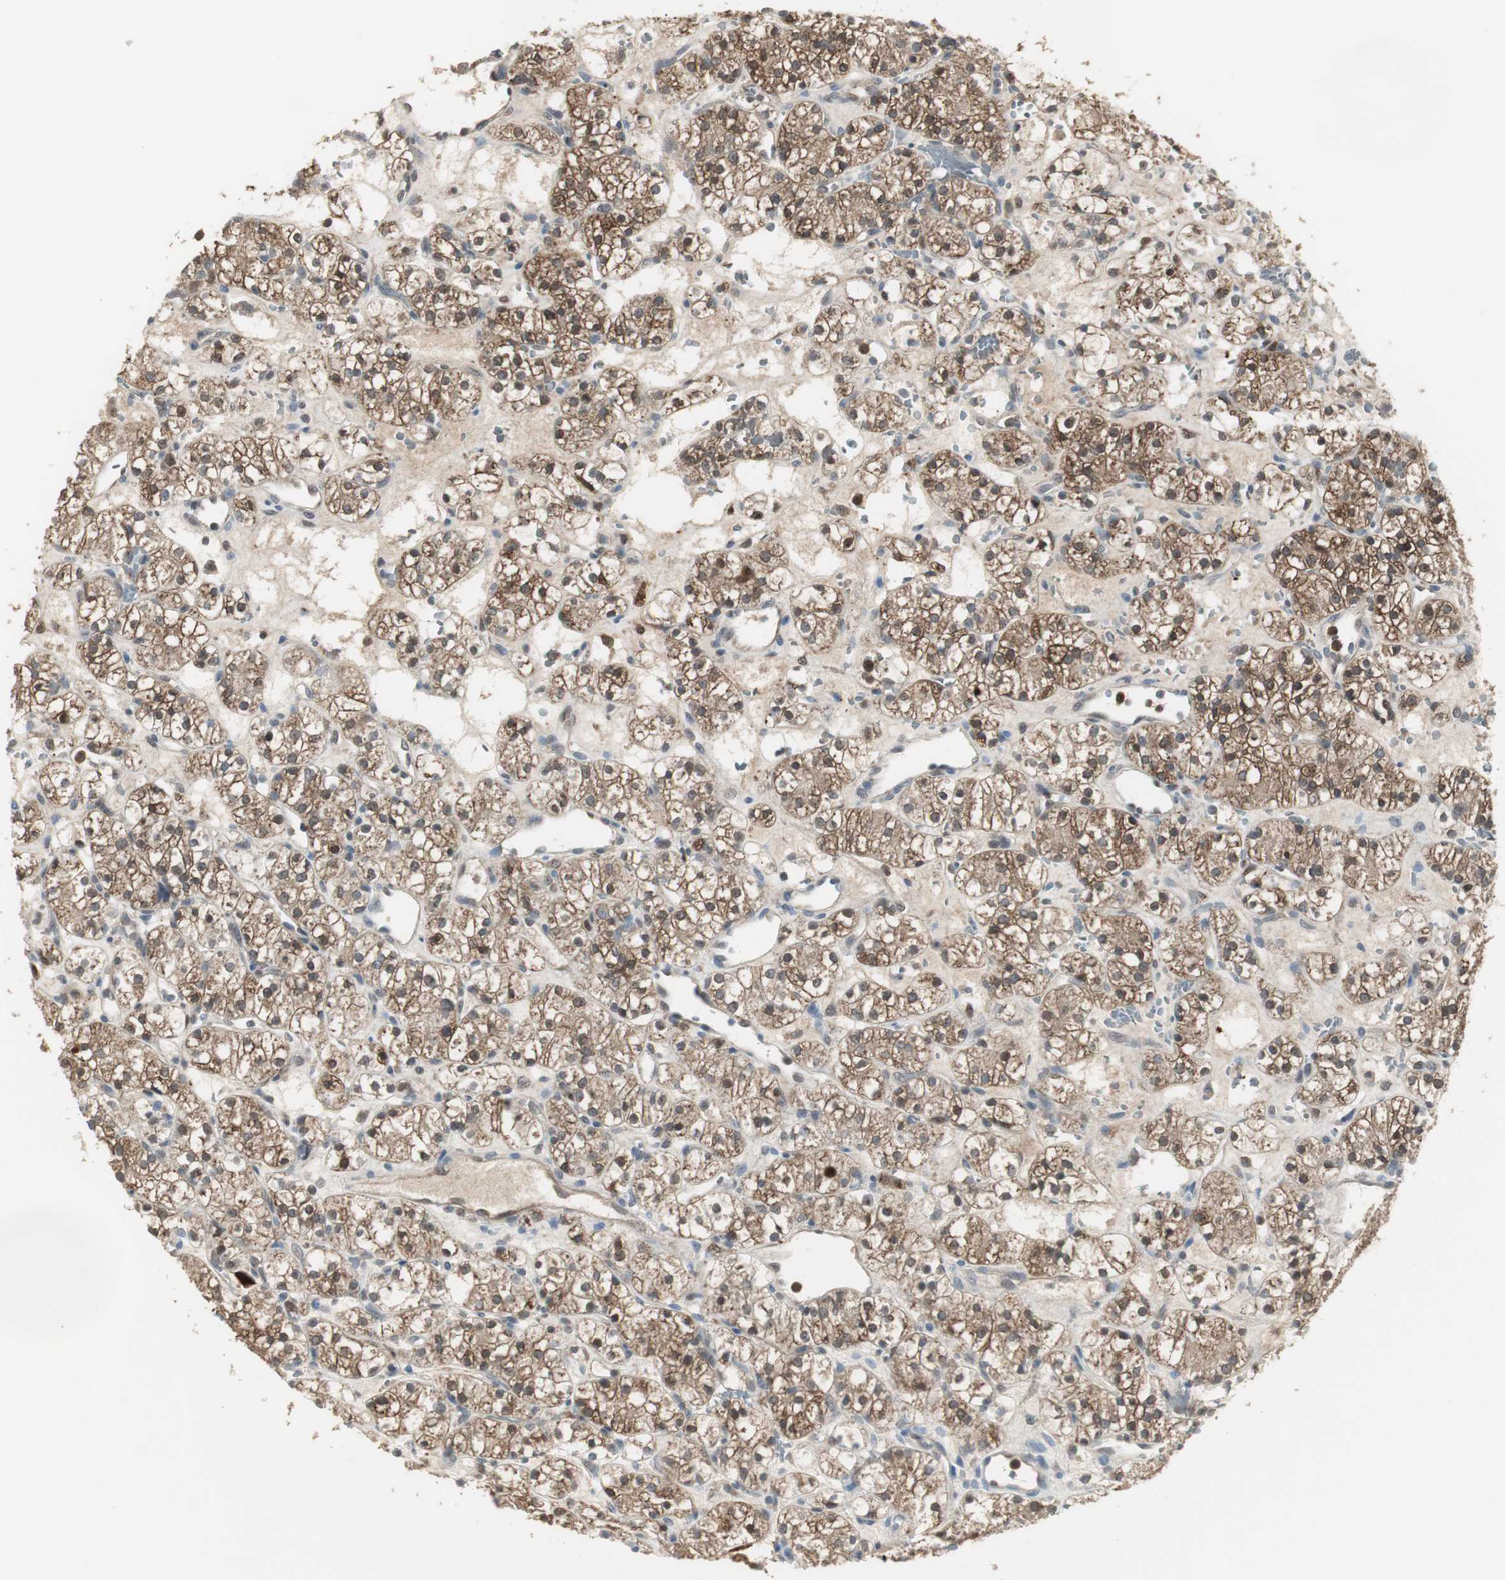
{"staining": {"intensity": "moderate", "quantity": ">75%", "location": "cytoplasmic/membranous,nuclear"}, "tissue": "renal cancer", "cell_type": "Tumor cells", "image_type": "cancer", "snomed": [{"axis": "morphology", "description": "Adenocarcinoma, NOS"}, {"axis": "topography", "description": "Kidney"}], "caption": "A high-resolution histopathology image shows immunohistochemistry staining of renal cancer (adenocarcinoma), which reveals moderate cytoplasmic/membranous and nuclear positivity in approximately >75% of tumor cells. (brown staining indicates protein expression, while blue staining denotes nuclei).", "gene": "PLIN3", "patient": {"sex": "female", "age": 60}}